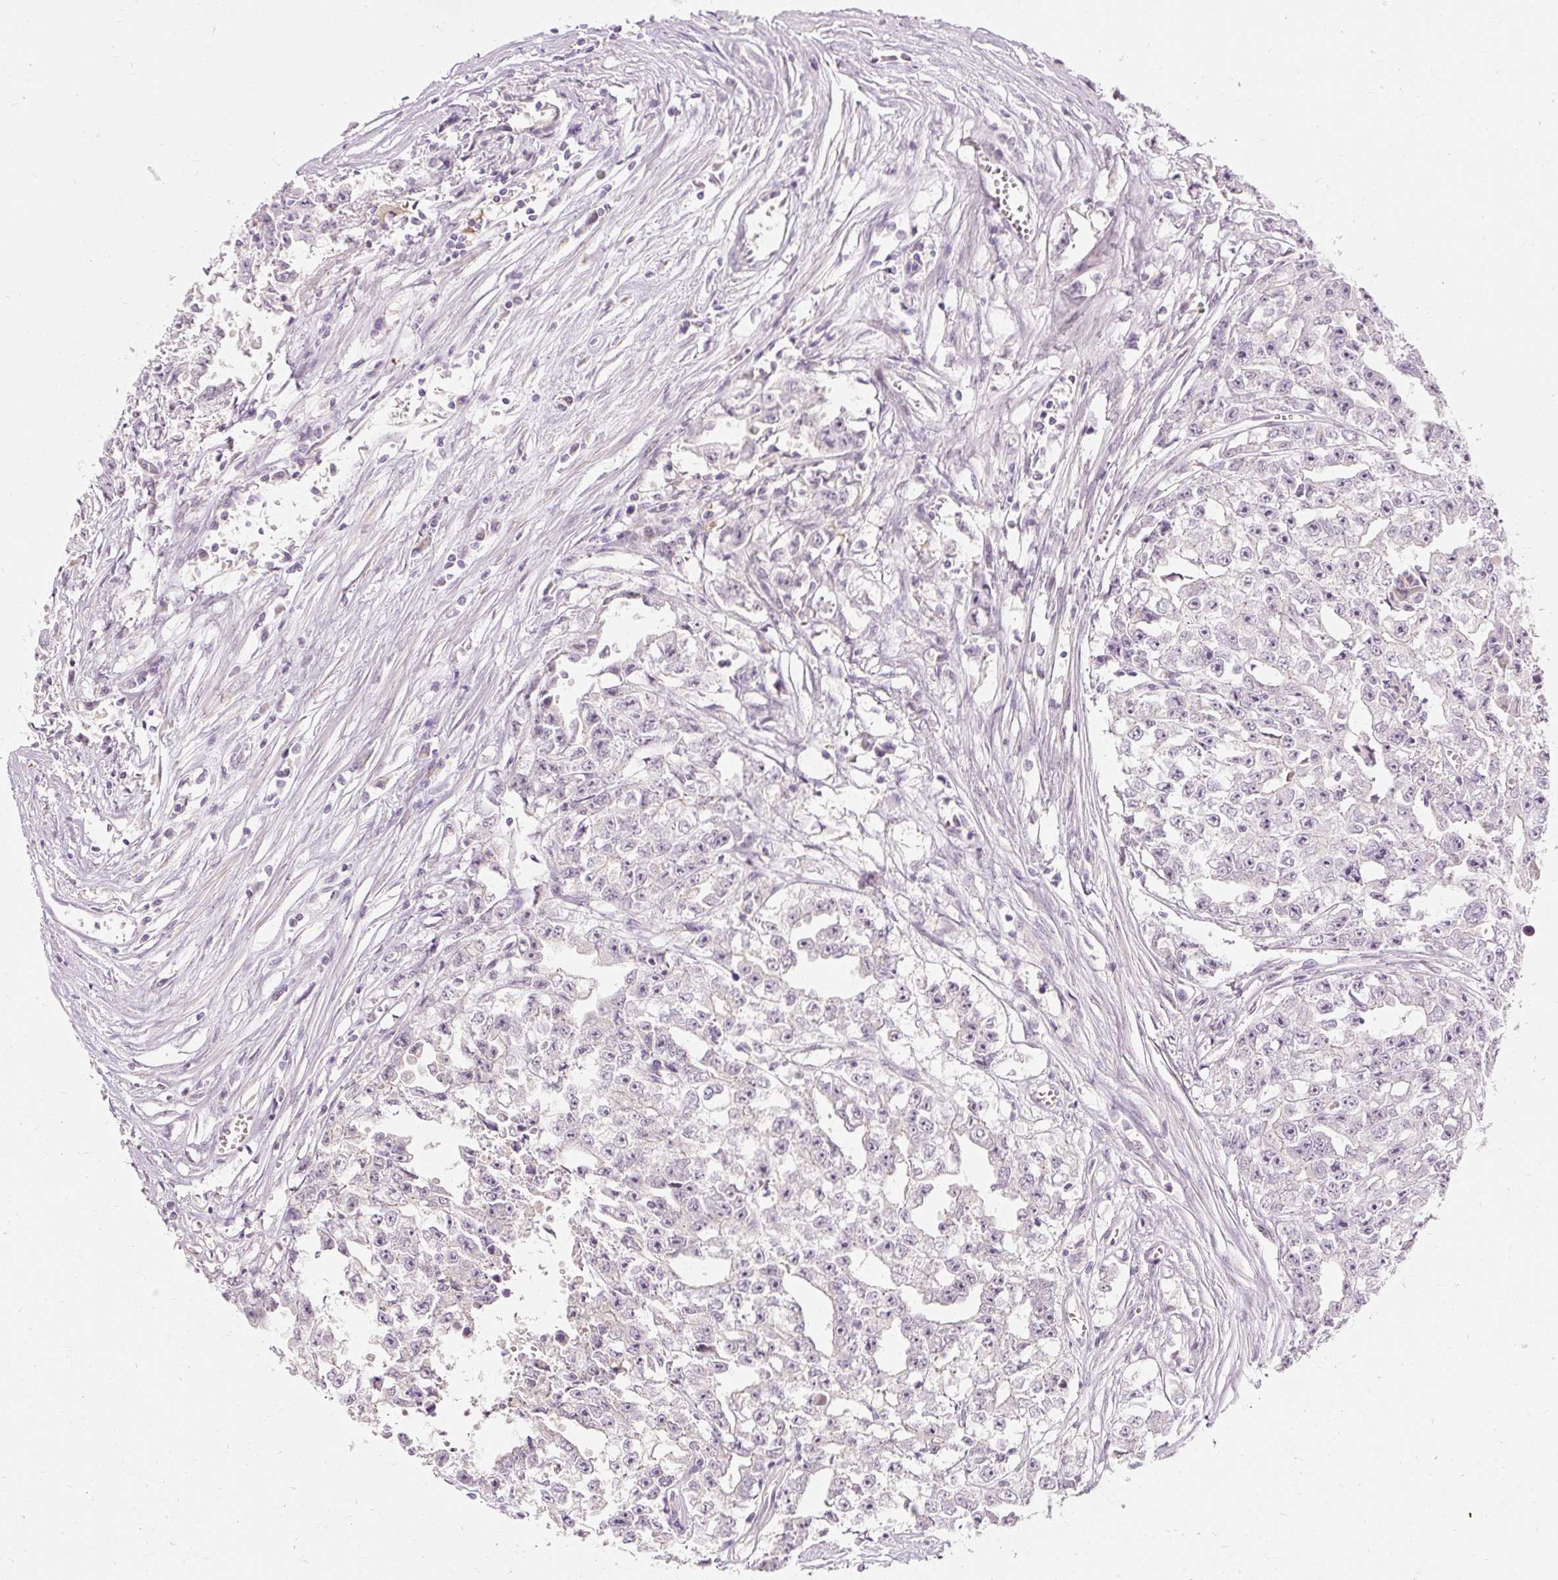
{"staining": {"intensity": "negative", "quantity": "none", "location": "none"}, "tissue": "testis cancer", "cell_type": "Tumor cells", "image_type": "cancer", "snomed": [{"axis": "morphology", "description": "Seminoma, NOS"}, {"axis": "morphology", "description": "Carcinoma, Embryonal, NOS"}, {"axis": "topography", "description": "Testis"}], "caption": "The immunohistochemistry (IHC) image has no significant expression in tumor cells of testis cancer (embryonal carcinoma) tissue.", "gene": "CAPN3", "patient": {"sex": "male", "age": 43}}